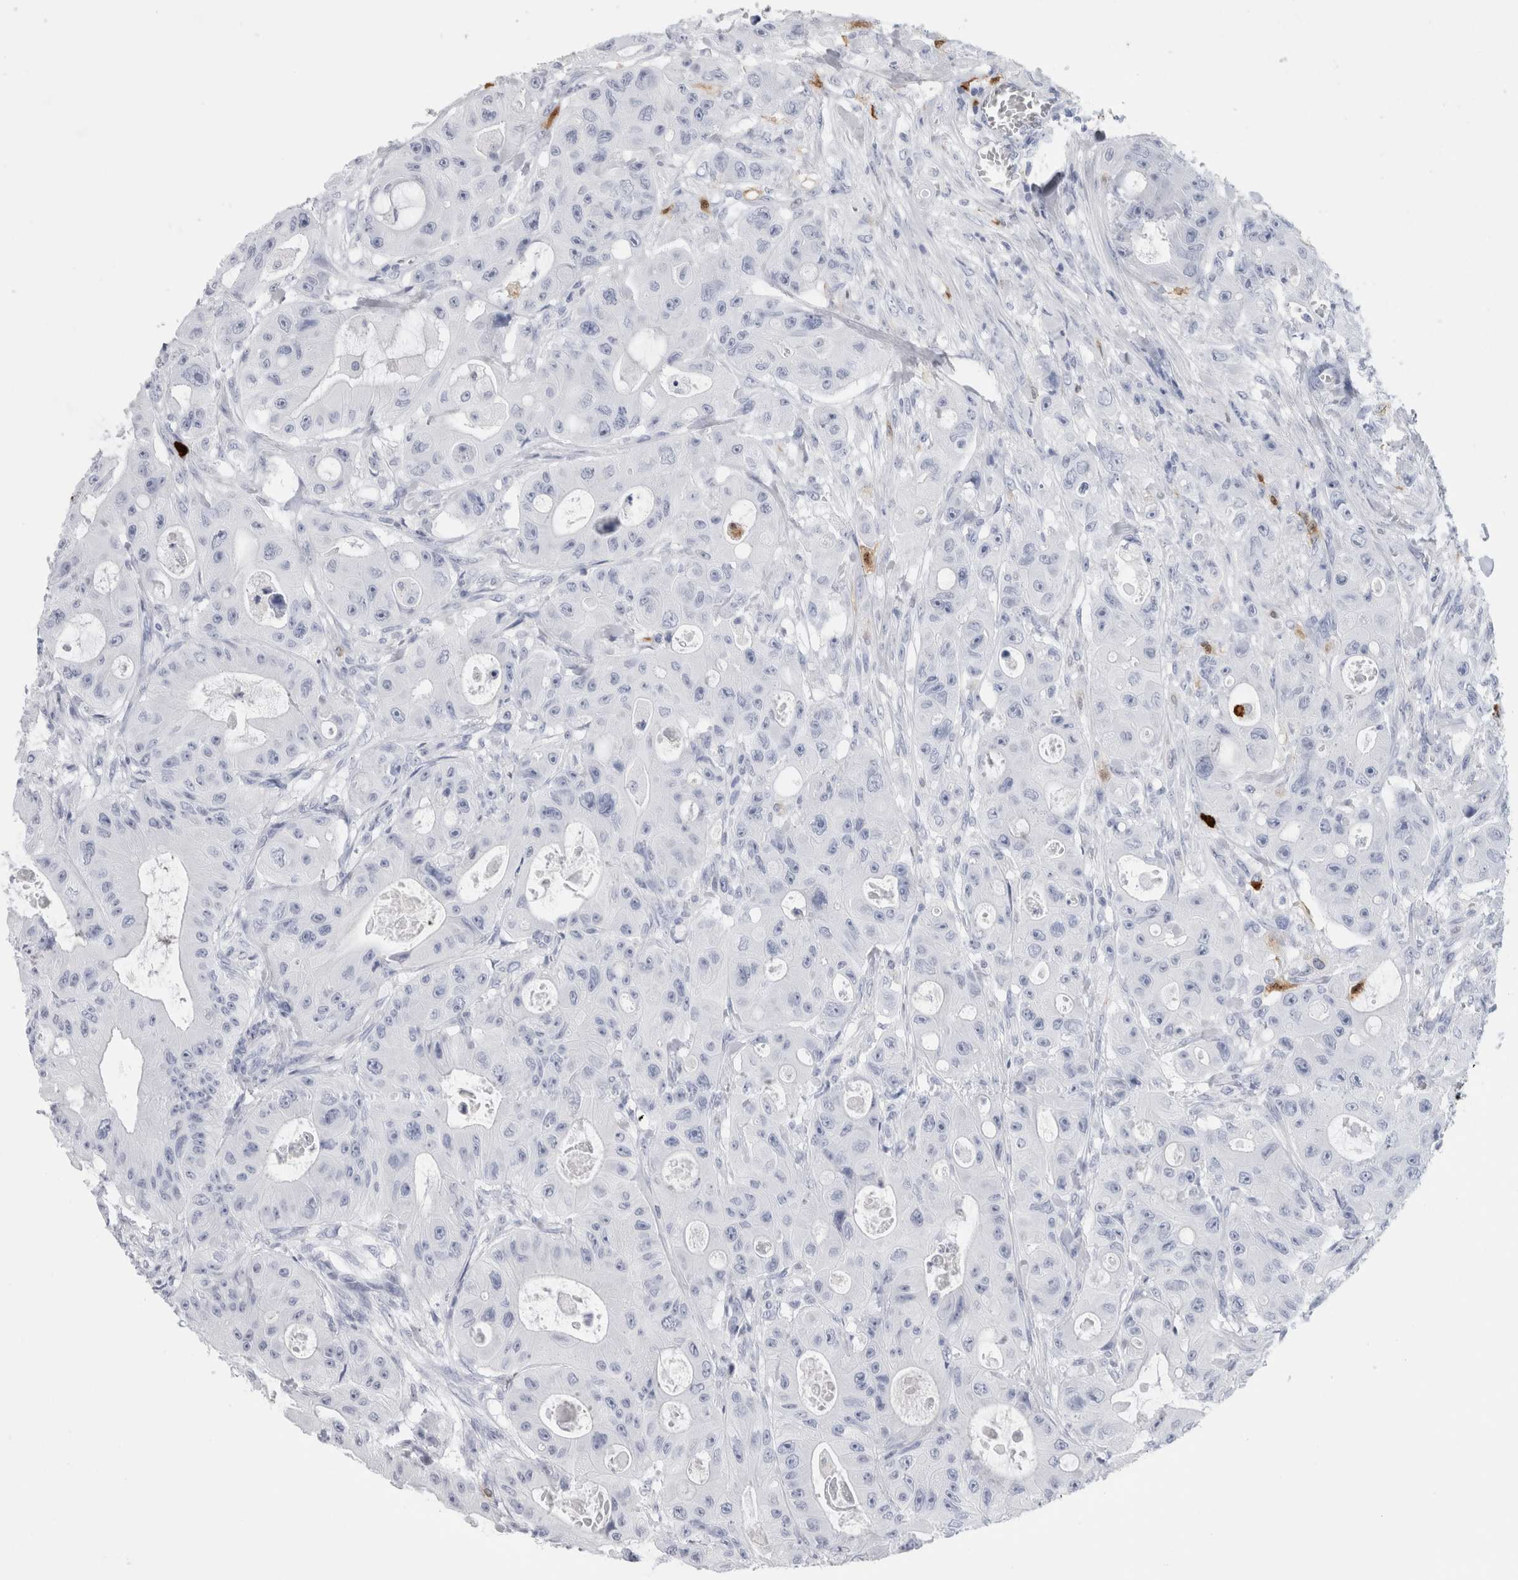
{"staining": {"intensity": "negative", "quantity": "none", "location": "none"}, "tissue": "colorectal cancer", "cell_type": "Tumor cells", "image_type": "cancer", "snomed": [{"axis": "morphology", "description": "Adenocarcinoma, NOS"}, {"axis": "topography", "description": "Colon"}], "caption": "High power microscopy histopathology image of an immunohistochemistry (IHC) image of colorectal adenocarcinoma, revealing no significant positivity in tumor cells.", "gene": "S100A8", "patient": {"sex": "female", "age": 46}}